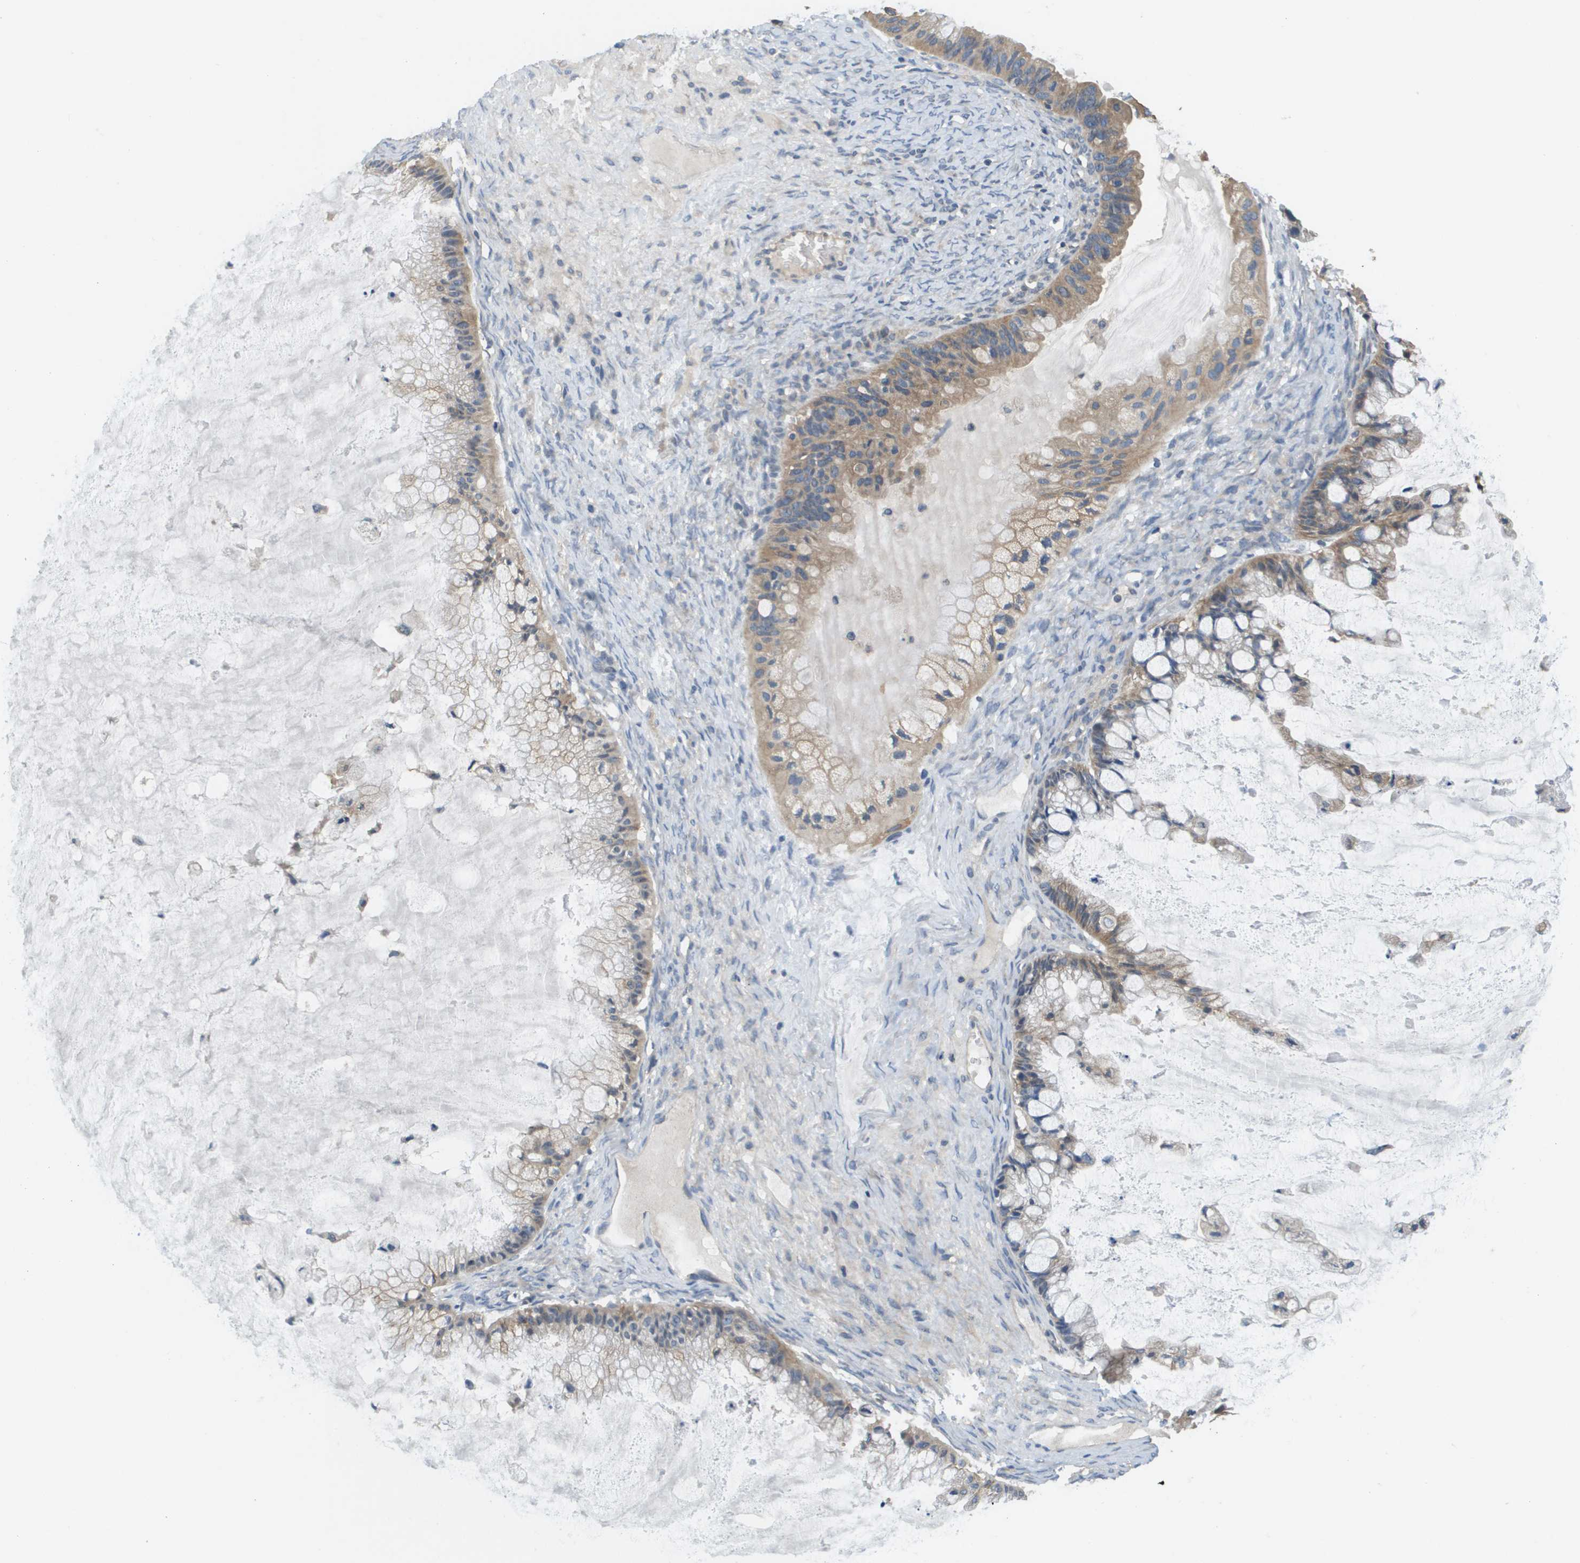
{"staining": {"intensity": "moderate", "quantity": "25%-75%", "location": "cytoplasmic/membranous"}, "tissue": "ovarian cancer", "cell_type": "Tumor cells", "image_type": "cancer", "snomed": [{"axis": "morphology", "description": "Cystadenocarcinoma, mucinous, NOS"}, {"axis": "topography", "description": "Ovary"}], "caption": "Immunohistochemistry (IHC) of ovarian cancer displays medium levels of moderate cytoplasmic/membranous staining in approximately 25%-75% of tumor cells.", "gene": "KRT23", "patient": {"sex": "female", "age": 57}}